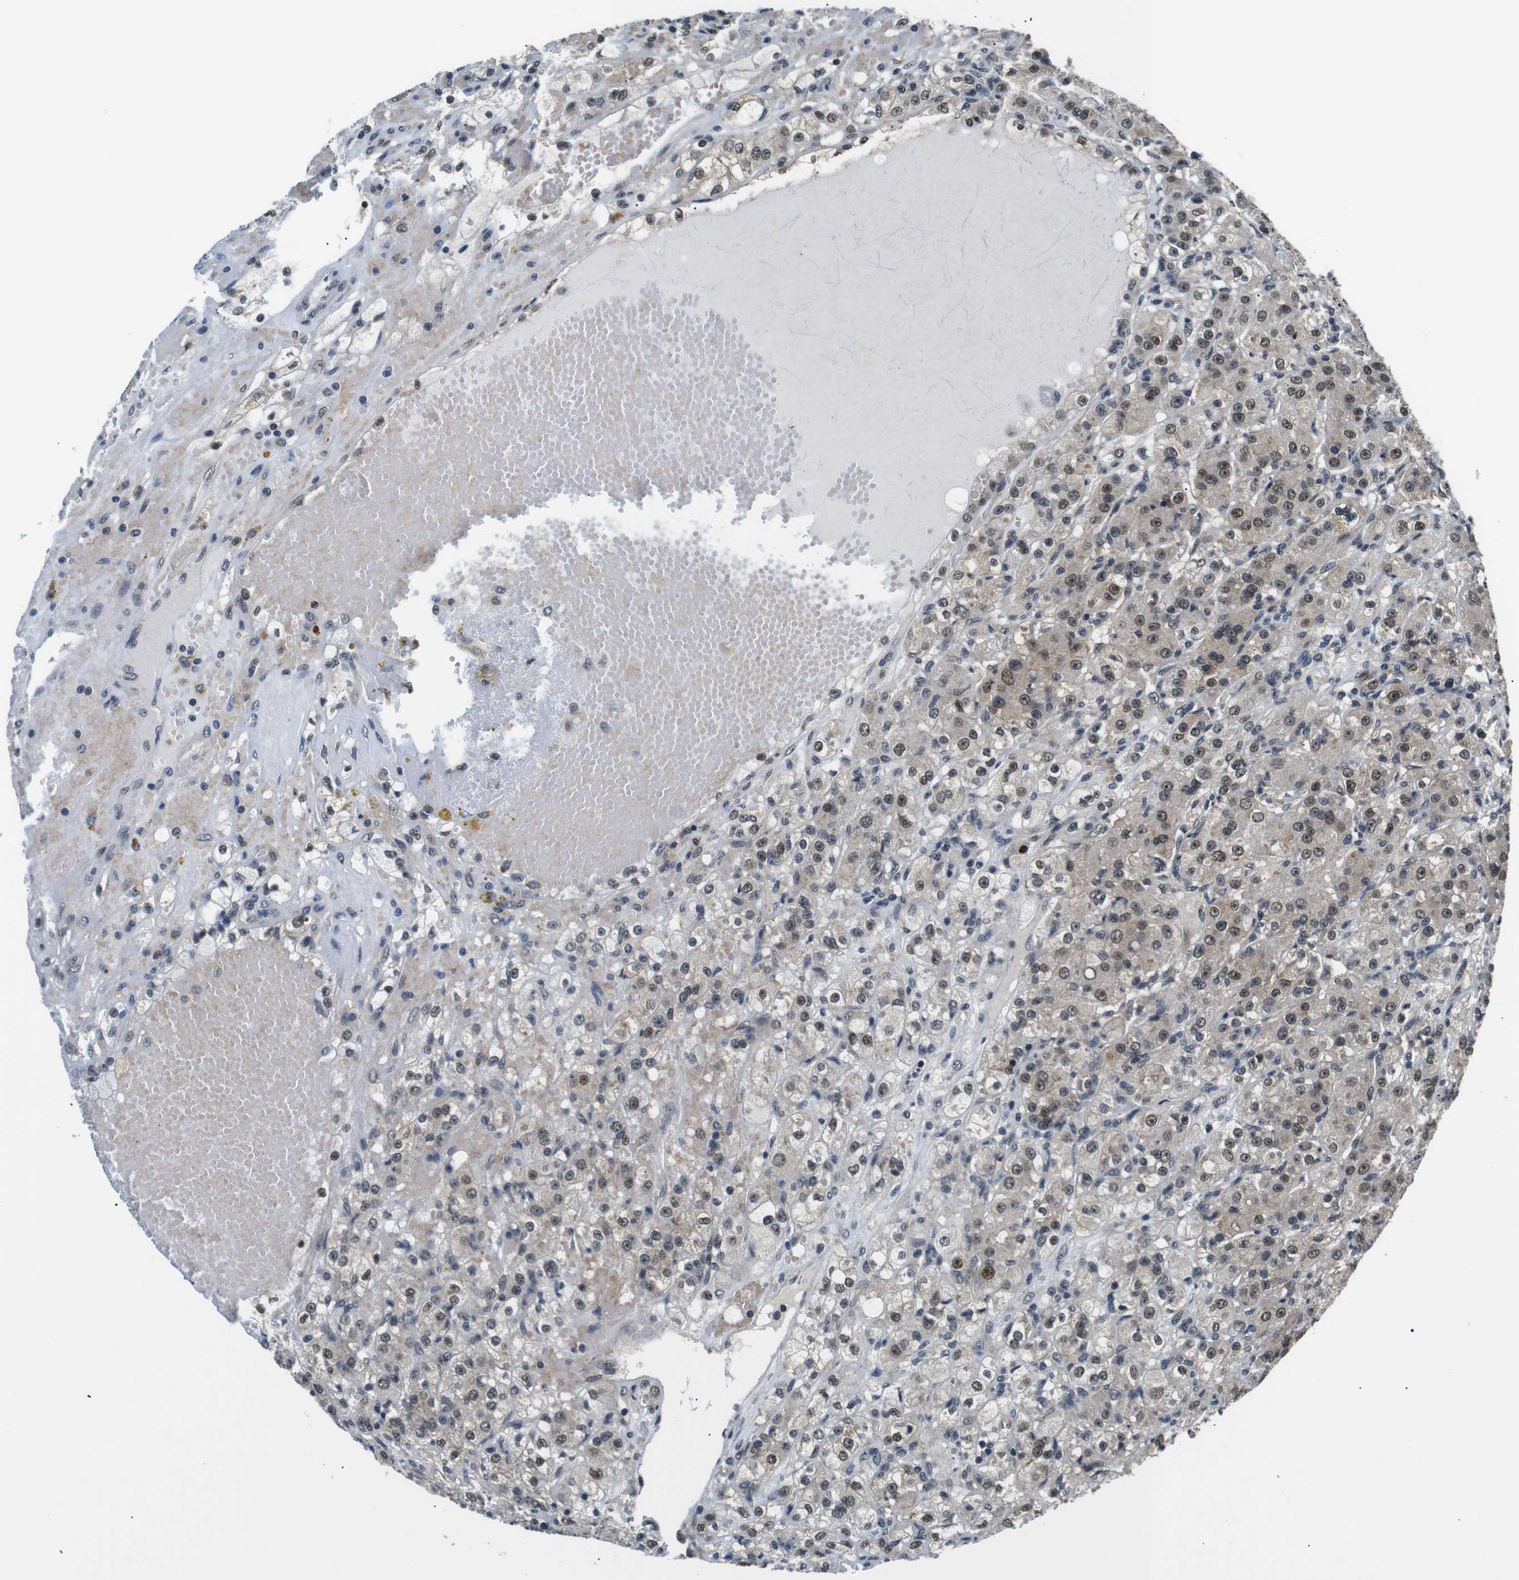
{"staining": {"intensity": "moderate", "quantity": ">75%", "location": "cytoplasmic/membranous,nuclear"}, "tissue": "renal cancer", "cell_type": "Tumor cells", "image_type": "cancer", "snomed": [{"axis": "morphology", "description": "Normal tissue, NOS"}, {"axis": "morphology", "description": "Adenocarcinoma, NOS"}, {"axis": "topography", "description": "Kidney"}], "caption": "Immunohistochemical staining of human renal cancer (adenocarcinoma) demonstrates medium levels of moderate cytoplasmic/membranous and nuclear expression in about >75% of tumor cells.", "gene": "SKP1", "patient": {"sex": "male", "age": 61}}